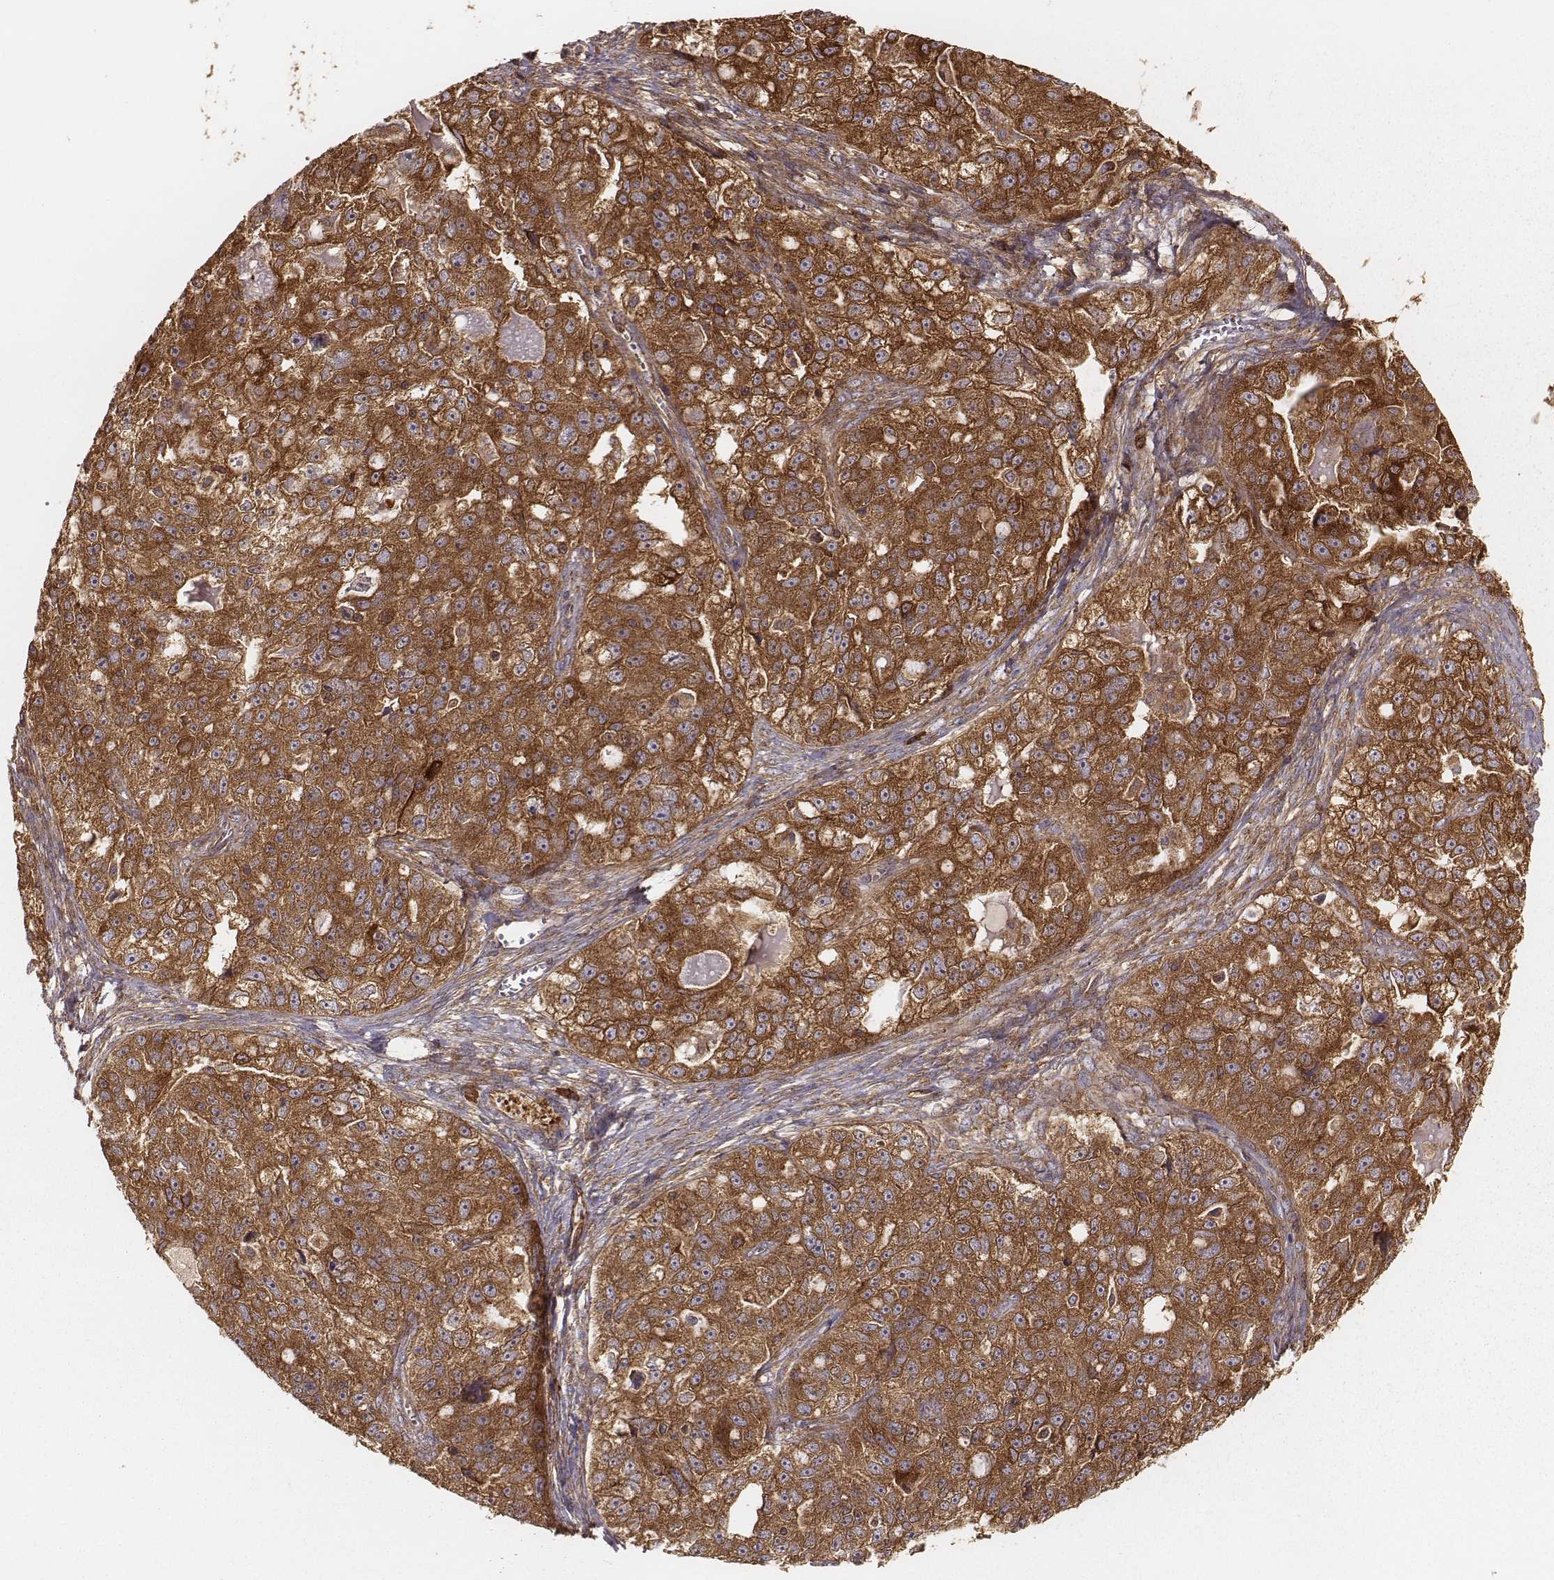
{"staining": {"intensity": "strong", "quantity": ">75%", "location": "cytoplasmic/membranous"}, "tissue": "ovarian cancer", "cell_type": "Tumor cells", "image_type": "cancer", "snomed": [{"axis": "morphology", "description": "Cystadenocarcinoma, serous, NOS"}, {"axis": "topography", "description": "Ovary"}], "caption": "A high amount of strong cytoplasmic/membranous staining is appreciated in about >75% of tumor cells in serous cystadenocarcinoma (ovarian) tissue.", "gene": "CARS1", "patient": {"sex": "female", "age": 51}}